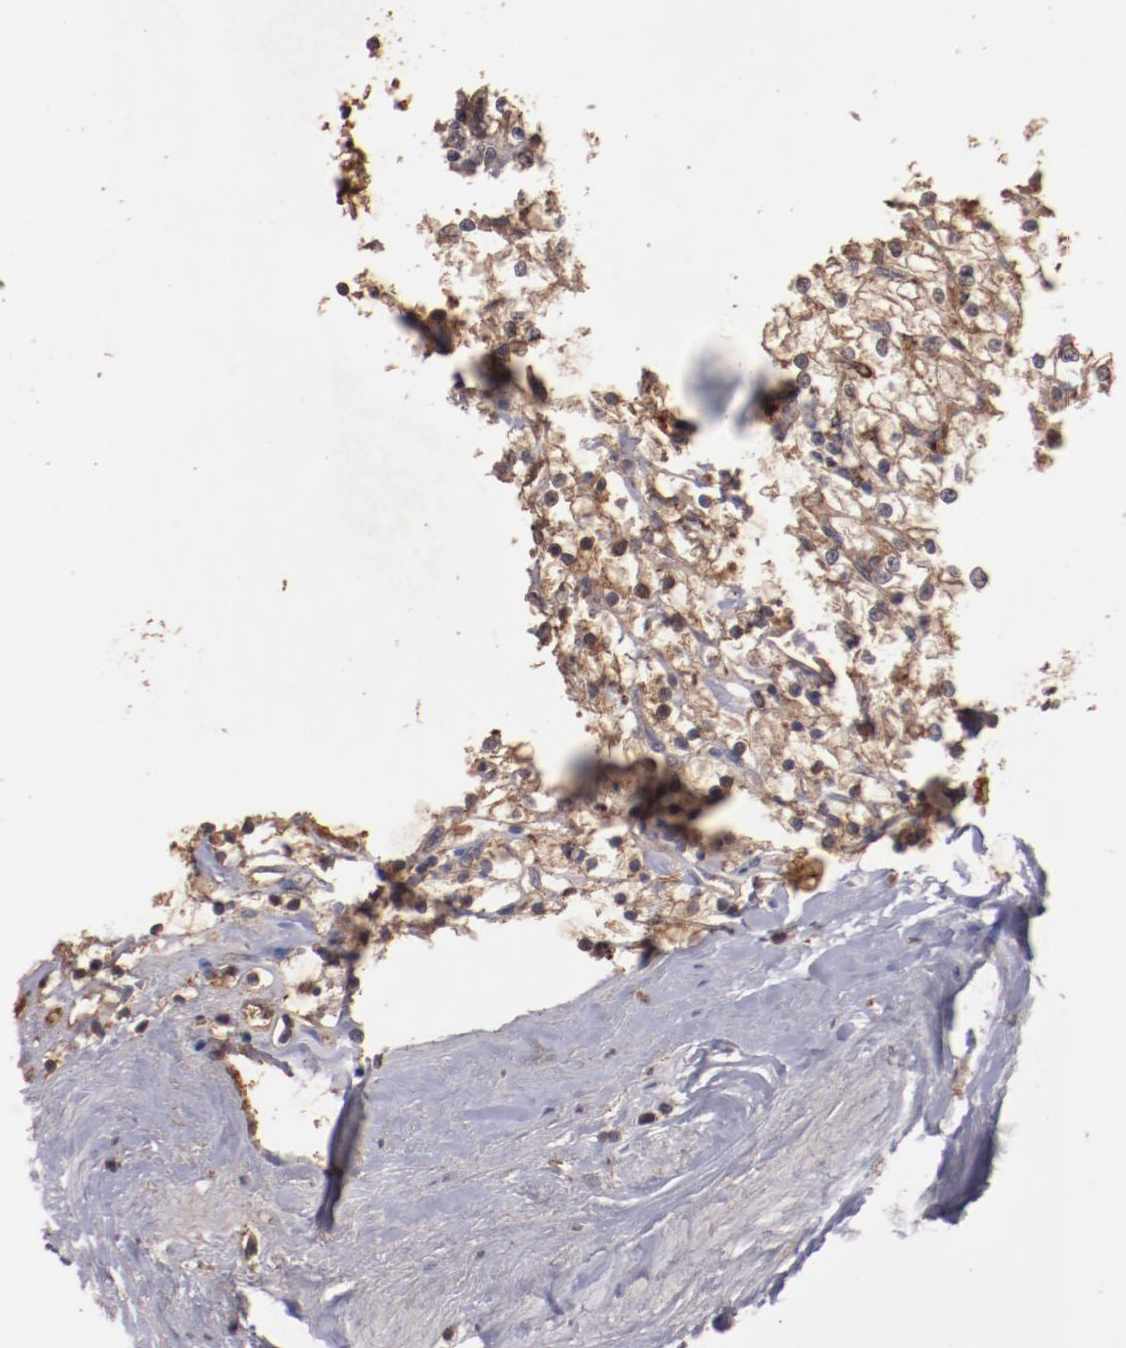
{"staining": {"intensity": "moderate", "quantity": ">75%", "location": "cytoplasmic/membranous"}, "tissue": "renal cancer", "cell_type": "Tumor cells", "image_type": "cancer", "snomed": [{"axis": "morphology", "description": "Adenocarcinoma, NOS"}, {"axis": "topography", "description": "Kidney"}], "caption": "An image of renal adenocarcinoma stained for a protein demonstrates moderate cytoplasmic/membranous brown staining in tumor cells.", "gene": "SRRD", "patient": {"sex": "female", "age": 73}}